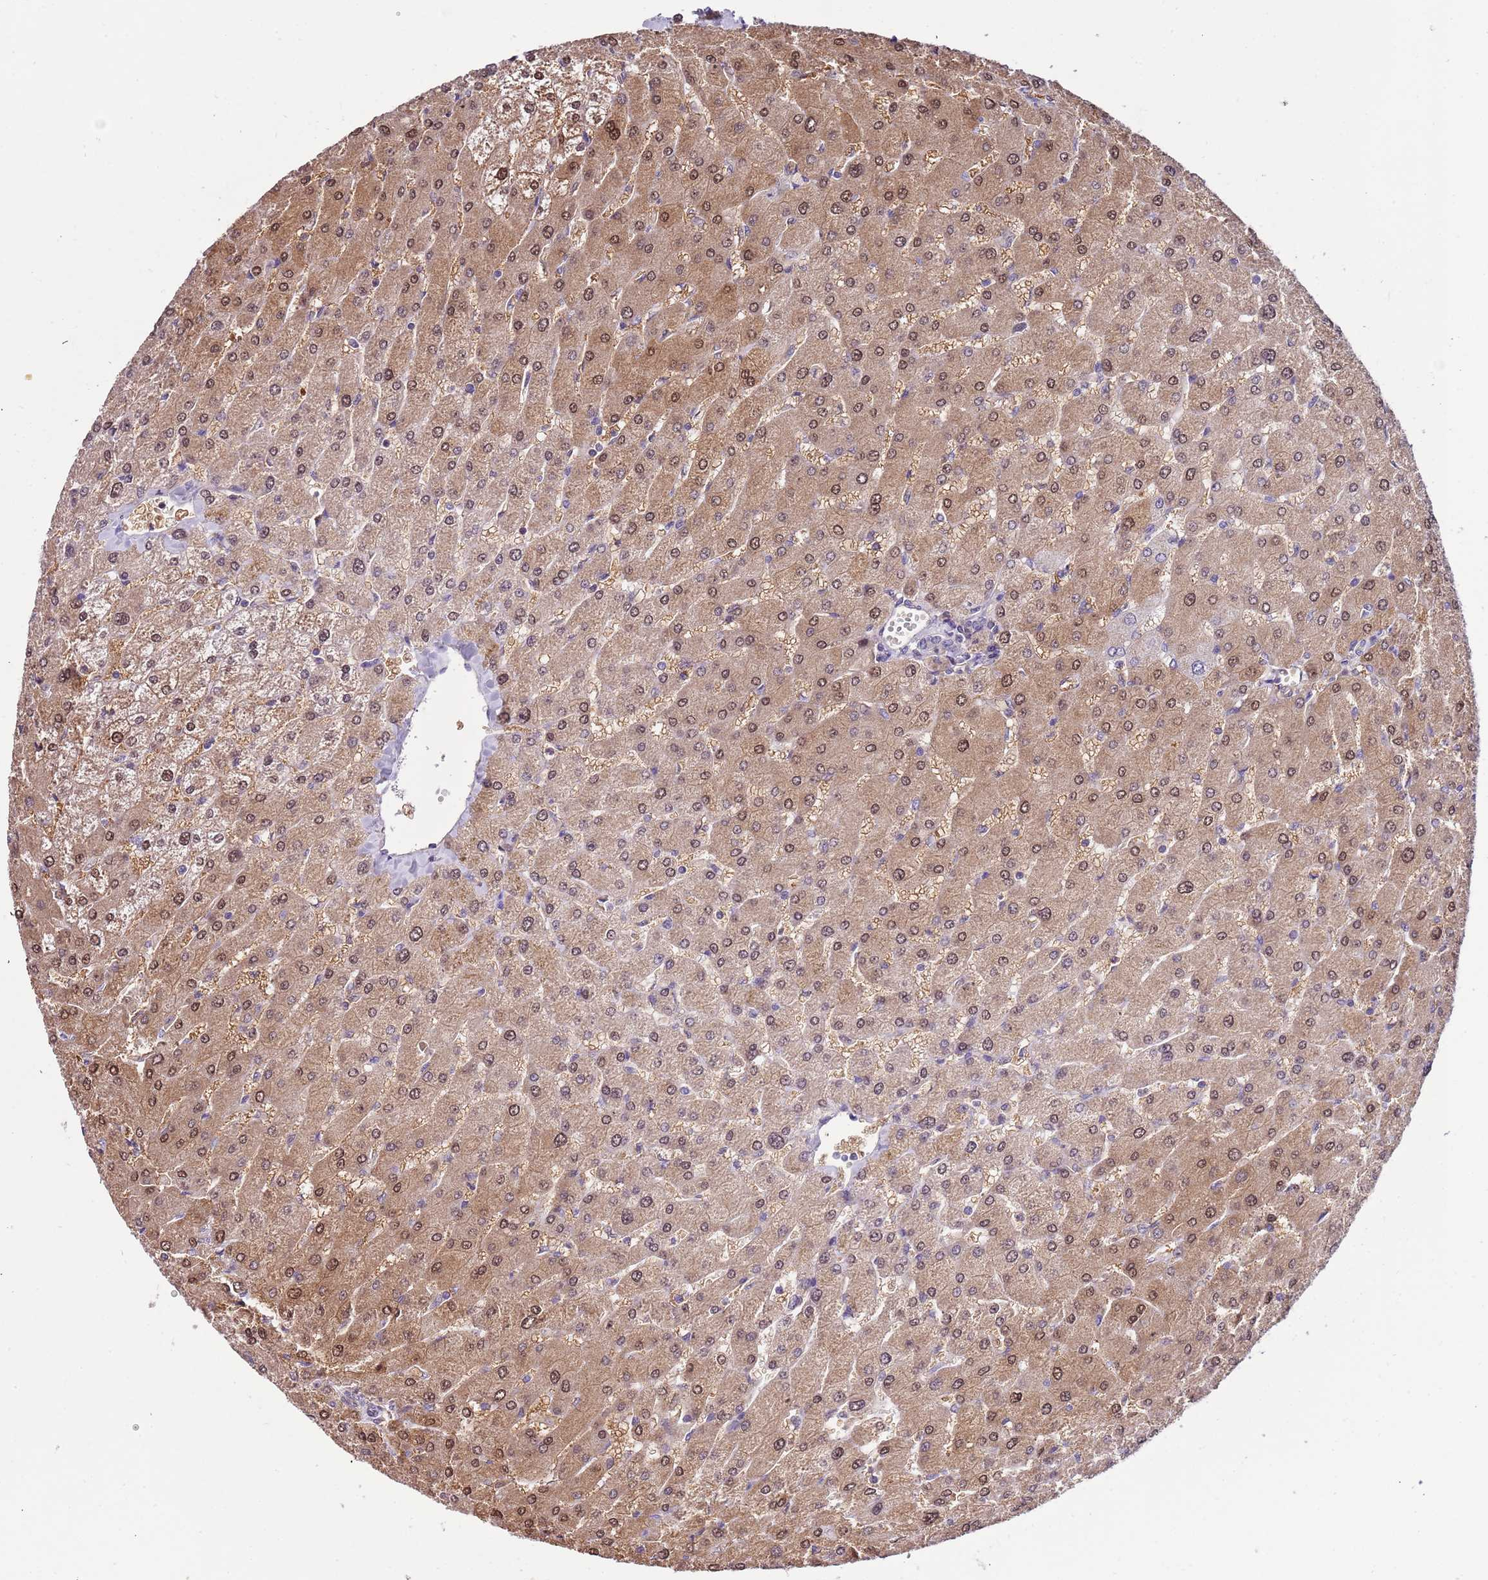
{"staining": {"intensity": "negative", "quantity": "none", "location": "none"}, "tissue": "liver", "cell_type": "Cholangiocytes", "image_type": "normal", "snomed": [{"axis": "morphology", "description": "Normal tissue, NOS"}, {"axis": "topography", "description": "Liver"}], "caption": "IHC image of normal liver: human liver stained with DAB (3,3'-diaminobenzidine) exhibits no significant protein expression in cholangiocytes.", "gene": "LAMB4", "patient": {"sex": "male", "age": 55}}